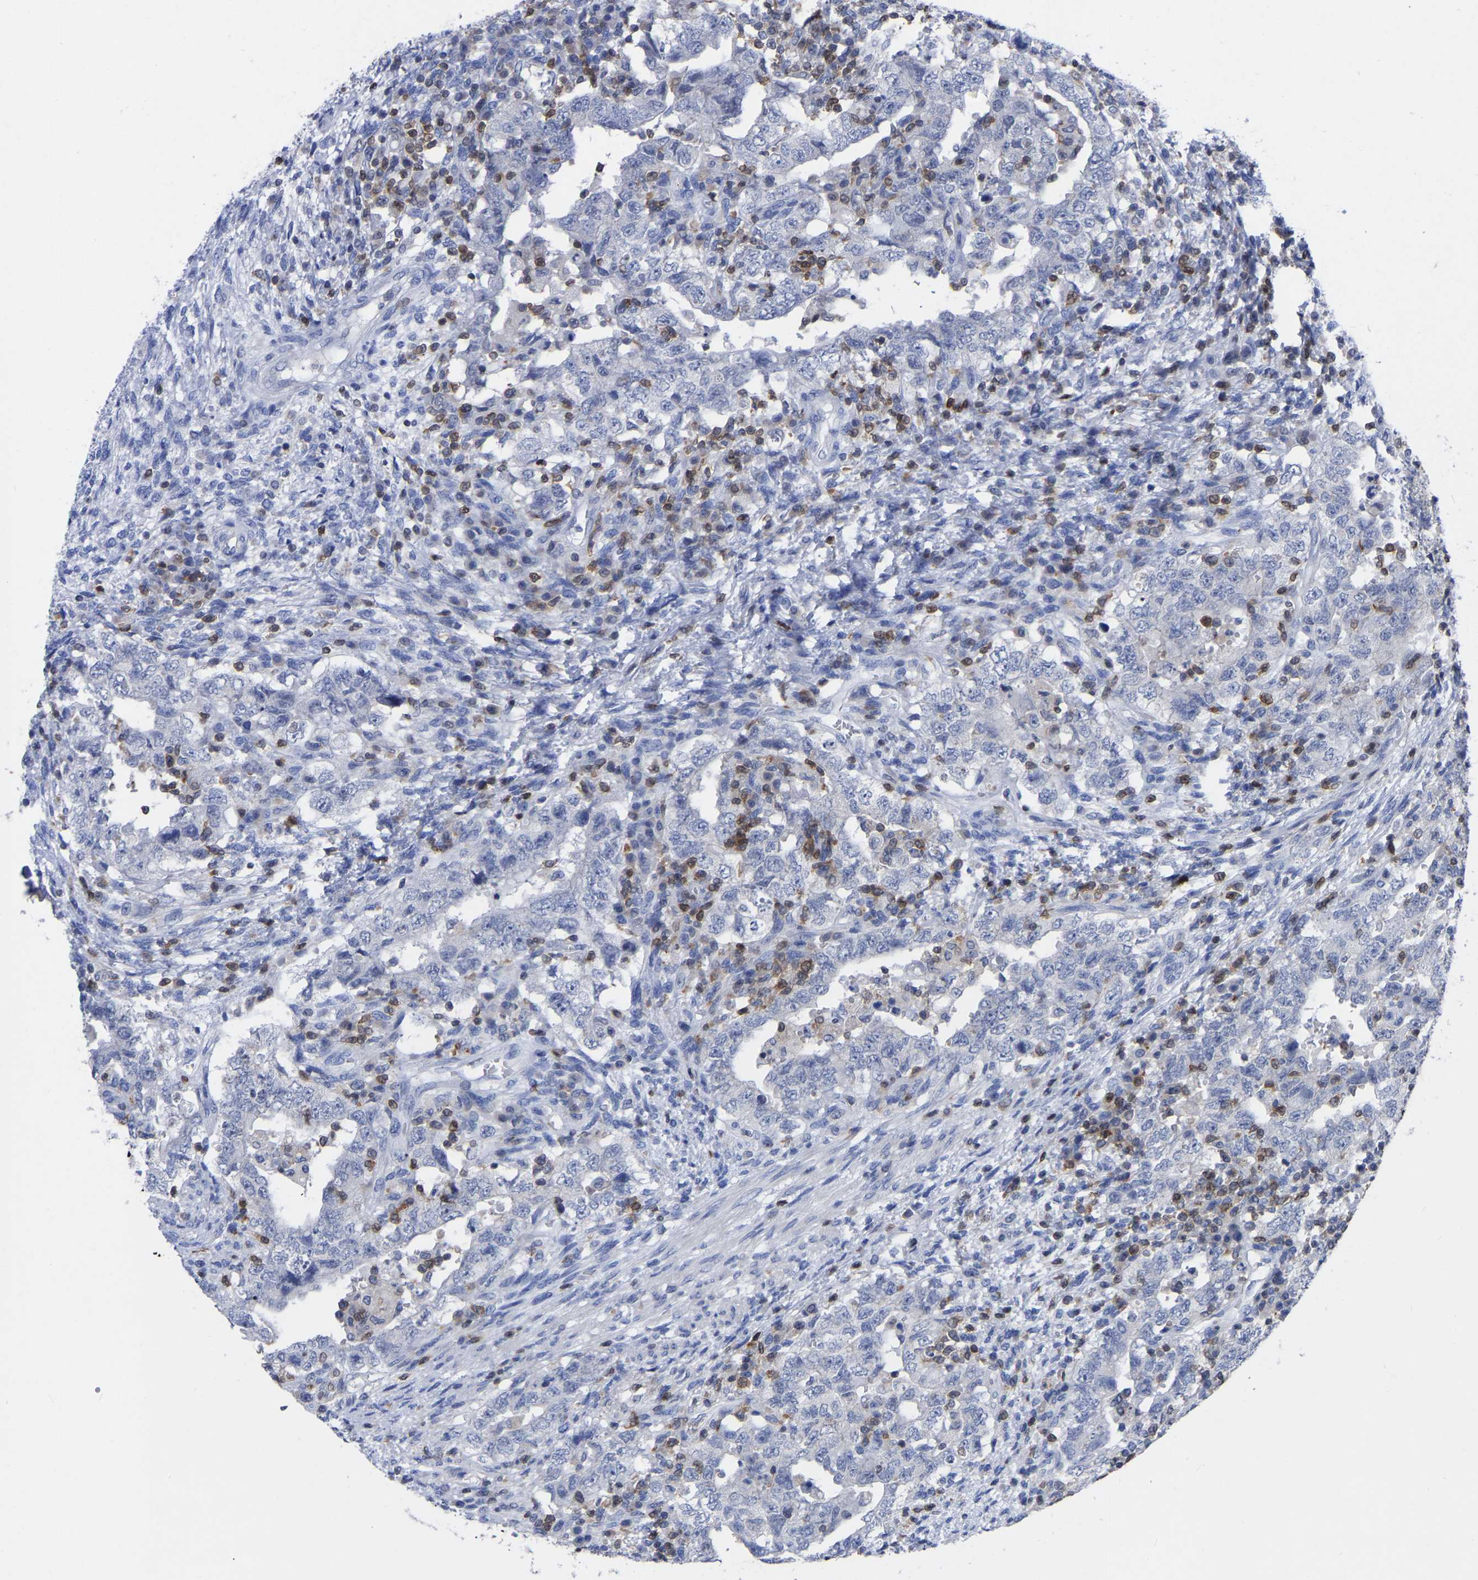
{"staining": {"intensity": "negative", "quantity": "none", "location": "none"}, "tissue": "testis cancer", "cell_type": "Tumor cells", "image_type": "cancer", "snomed": [{"axis": "morphology", "description": "Carcinoma, Embryonal, NOS"}, {"axis": "topography", "description": "Testis"}], "caption": "Testis embryonal carcinoma stained for a protein using immunohistochemistry reveals no expression tumor cells.", "gene": "PTPN7", "patient": {"sex": "male", "age": 26}}